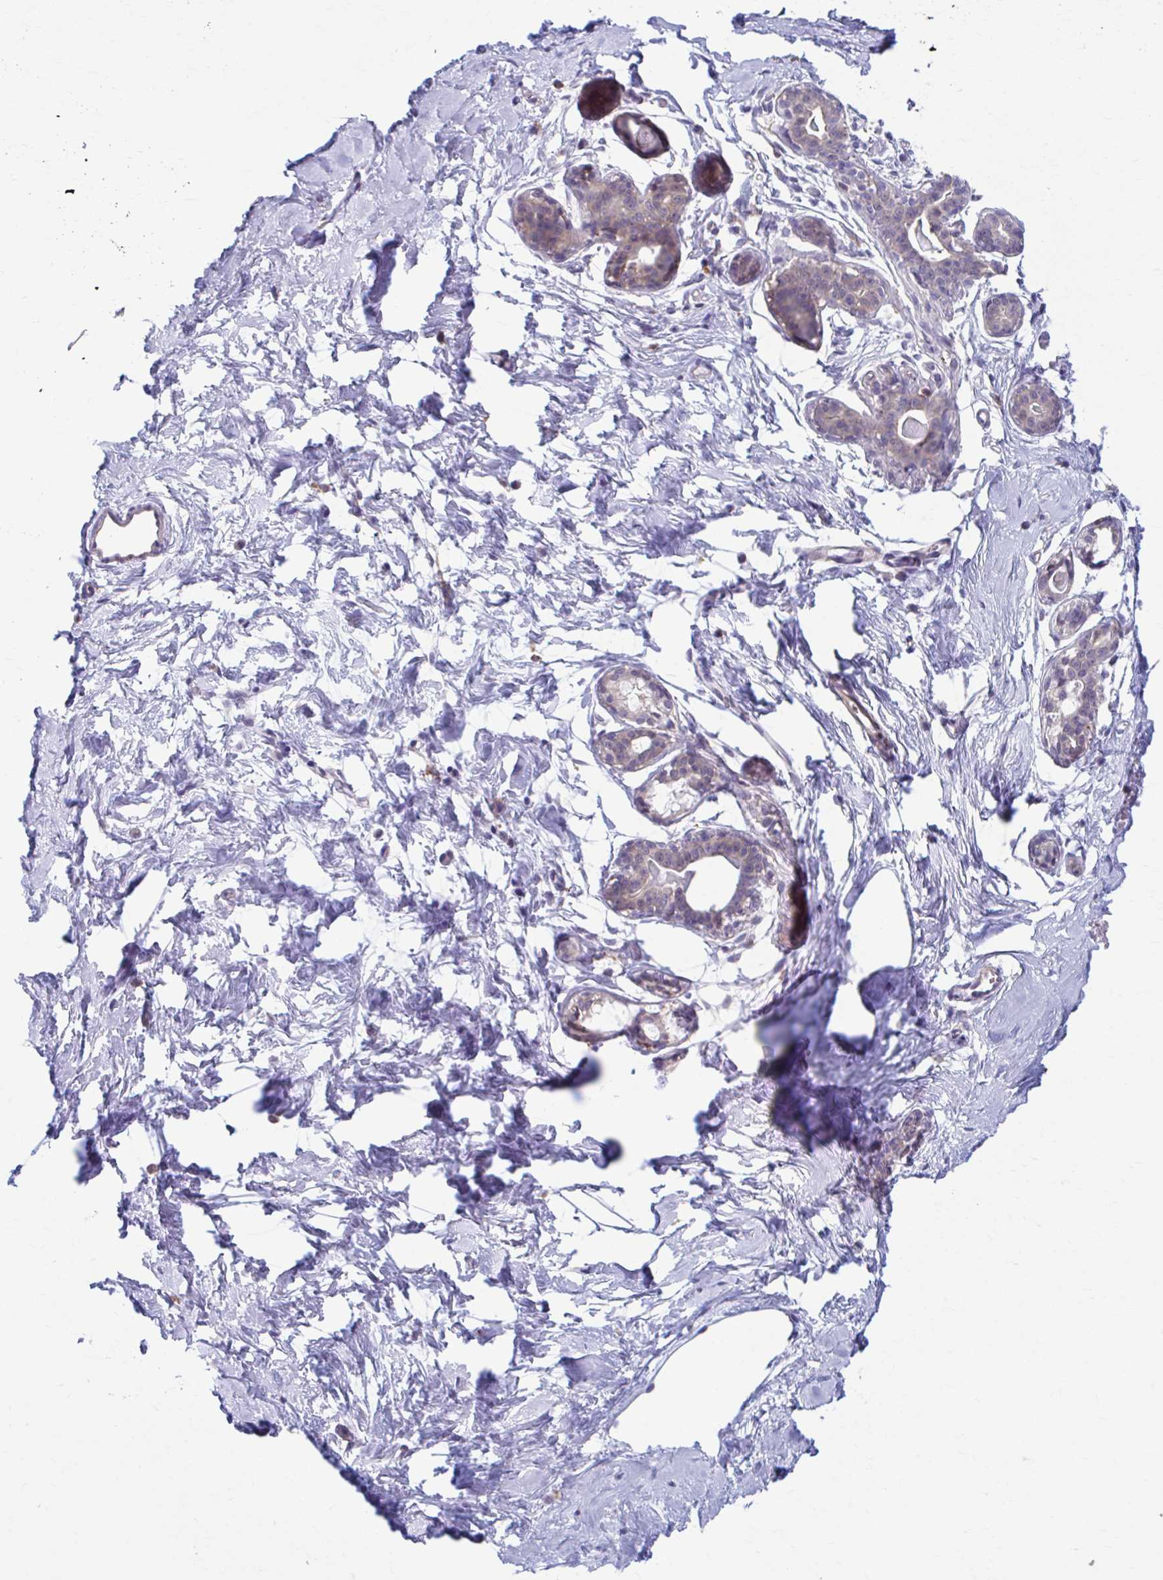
{"staining": {"intensity": "negative", "quantity": "none", "location": "none"}, "tissue": "breast", "cell_type": "Adipocytes", "image_type": "normal", "snomed": [{"axis": "morphology", "description": "Normal tissue, NOS"}, {"axis": "topography", "description": "Breast"}], "caption": "DAB immunohistochemical staining of unremarkable human breast demonstrates no significant staining in adipocytes. (DAB (3,3'-diaminobenzidine) IHC with hematoxylin counter stain).", "gene": "ADAT3", "patient": {"sex": "female", "age": 45}}